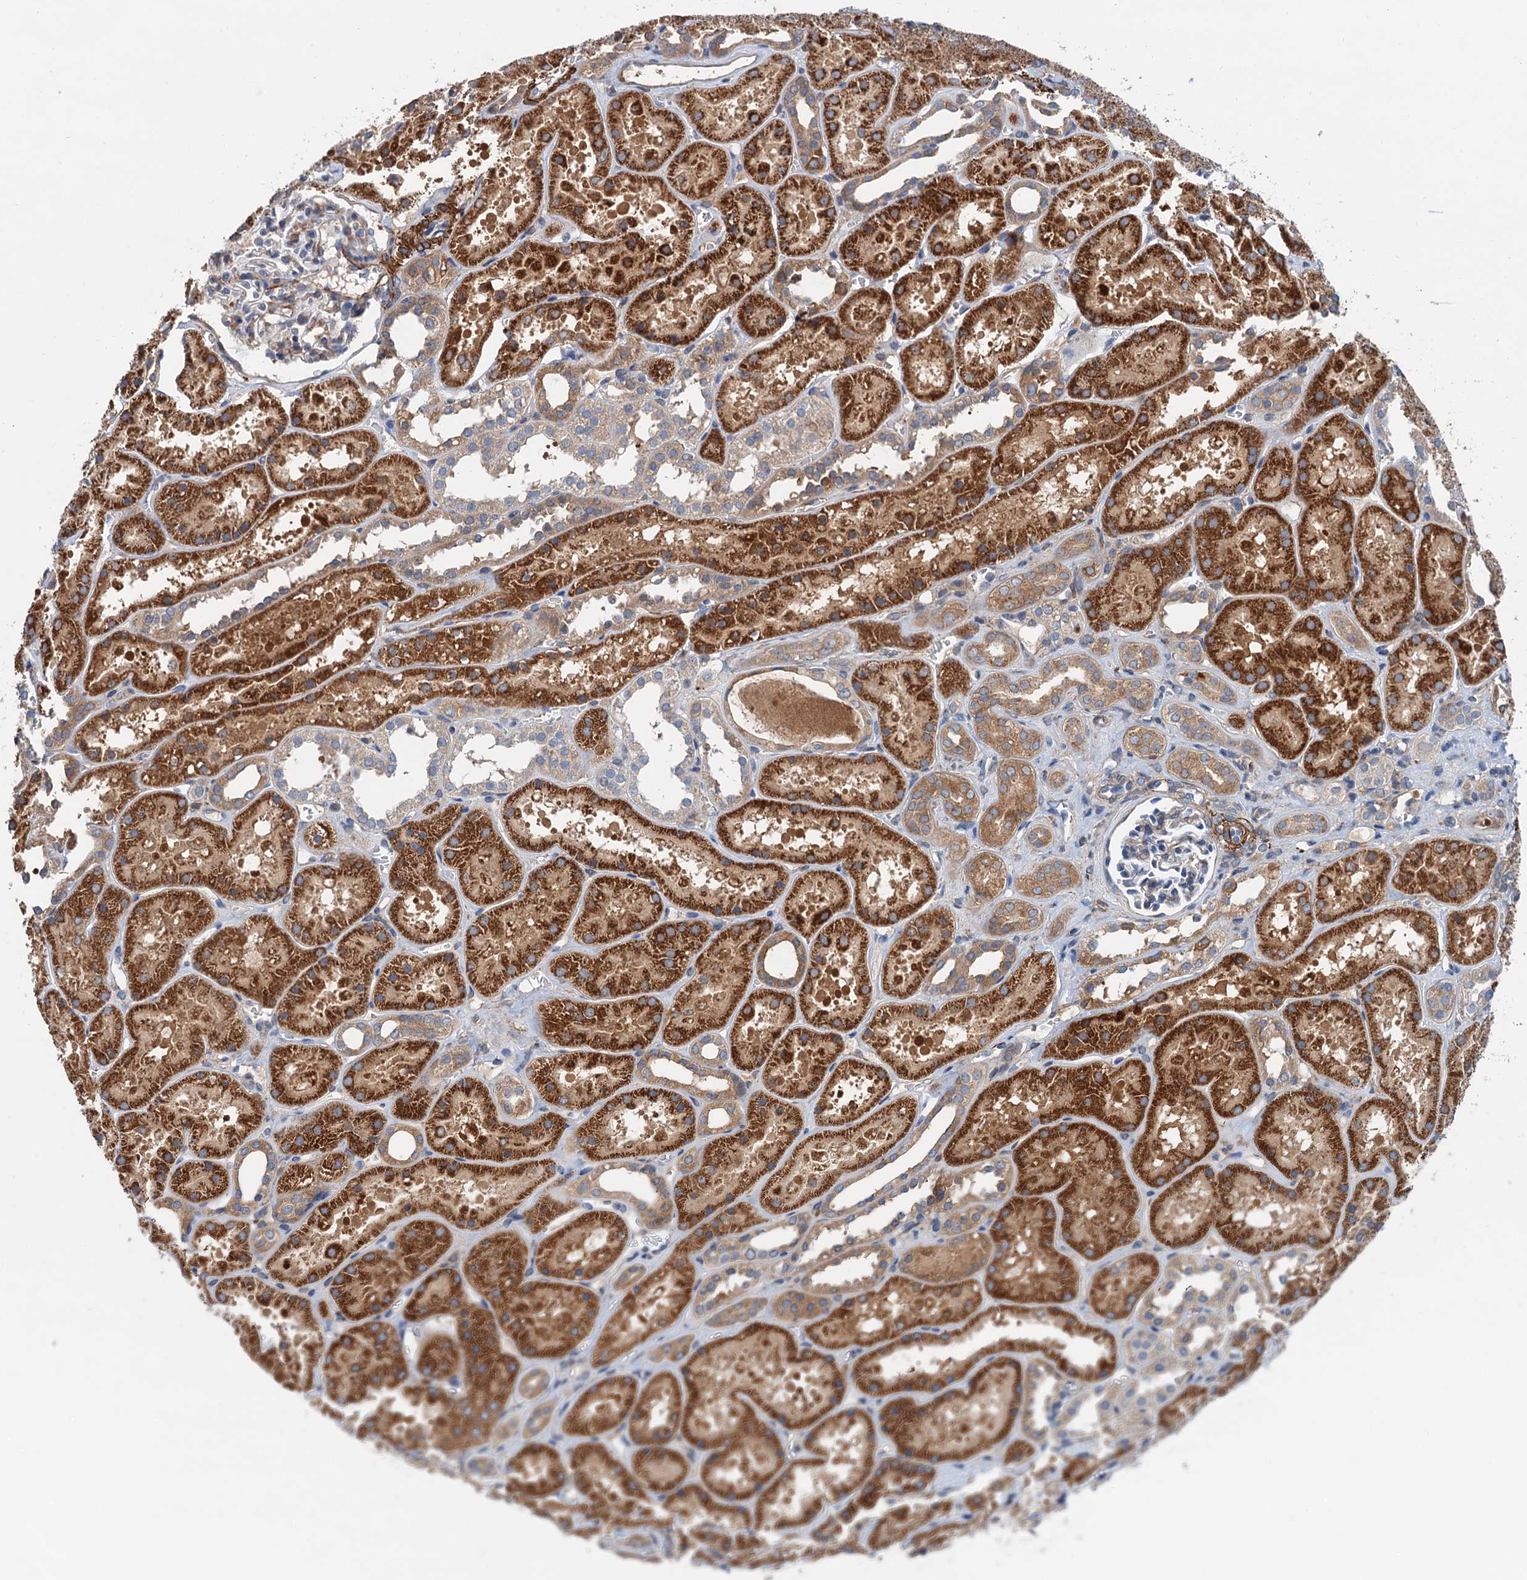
{"staining": {"intensity": "moderate", "quantity": "<25%", "location": "cytoplasmic/membranous"}, "tissue": "kidney", "cell_type": "Cells in glomeruli", "image_type": "normal", "snomed": [{"axis": "morphology", "description": "Normal tissue, NOS"}, {"axis": "topography", "description": "Kidney"}], "caption": "Approximately <25% of cells in glomeruli in unremarkable kidney demonstrate moderate cytoplasmic/membranous protein expression as visualized by brown immunohistochemical staining.", "gene": "CSTPP1", "patient": {"sex": "female", "age": 41}}